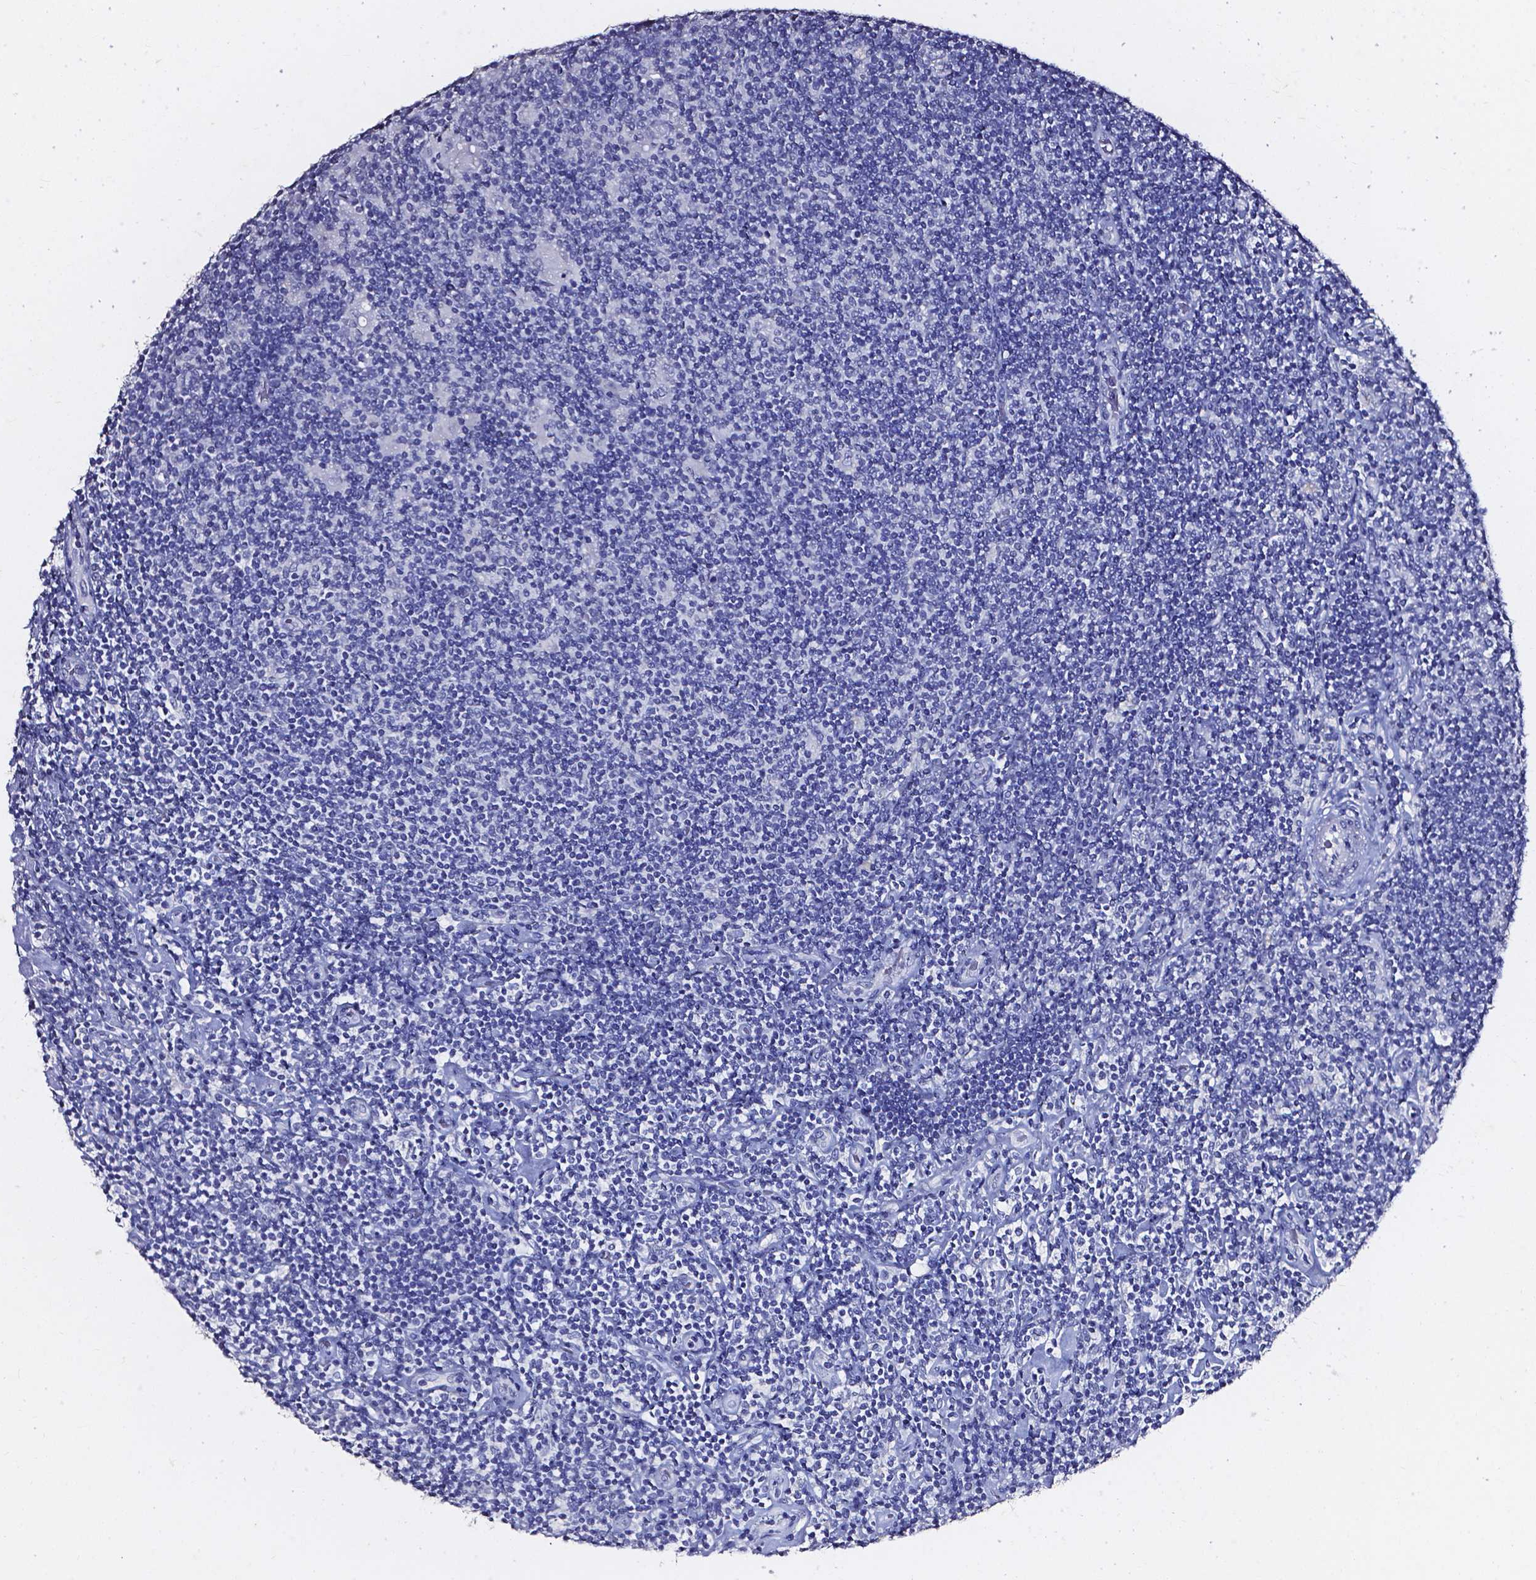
{"staining": {"intensity": "negative", "quantity": "none", "location": "none"}, "tissue": "lymphoma", "cell_type": "Tumor cells", "image_type": "cancer", "snomed": [{"axis": "morphology", "description": "Hodgkin's disease, NOS"}, {"axis": "topography", "description": "Lymph node"}], "caption": "High power microscopy micrograph of an IHC micrograph of lymphoma, revealing no significant expression in tumor cells. (DAB (3,3'-diaminobenzidine) IHC visualized using brightfield microscopy, high magnification).", "gene": "AKR1B10", "patient": {"sex": "male", "age": 40}}